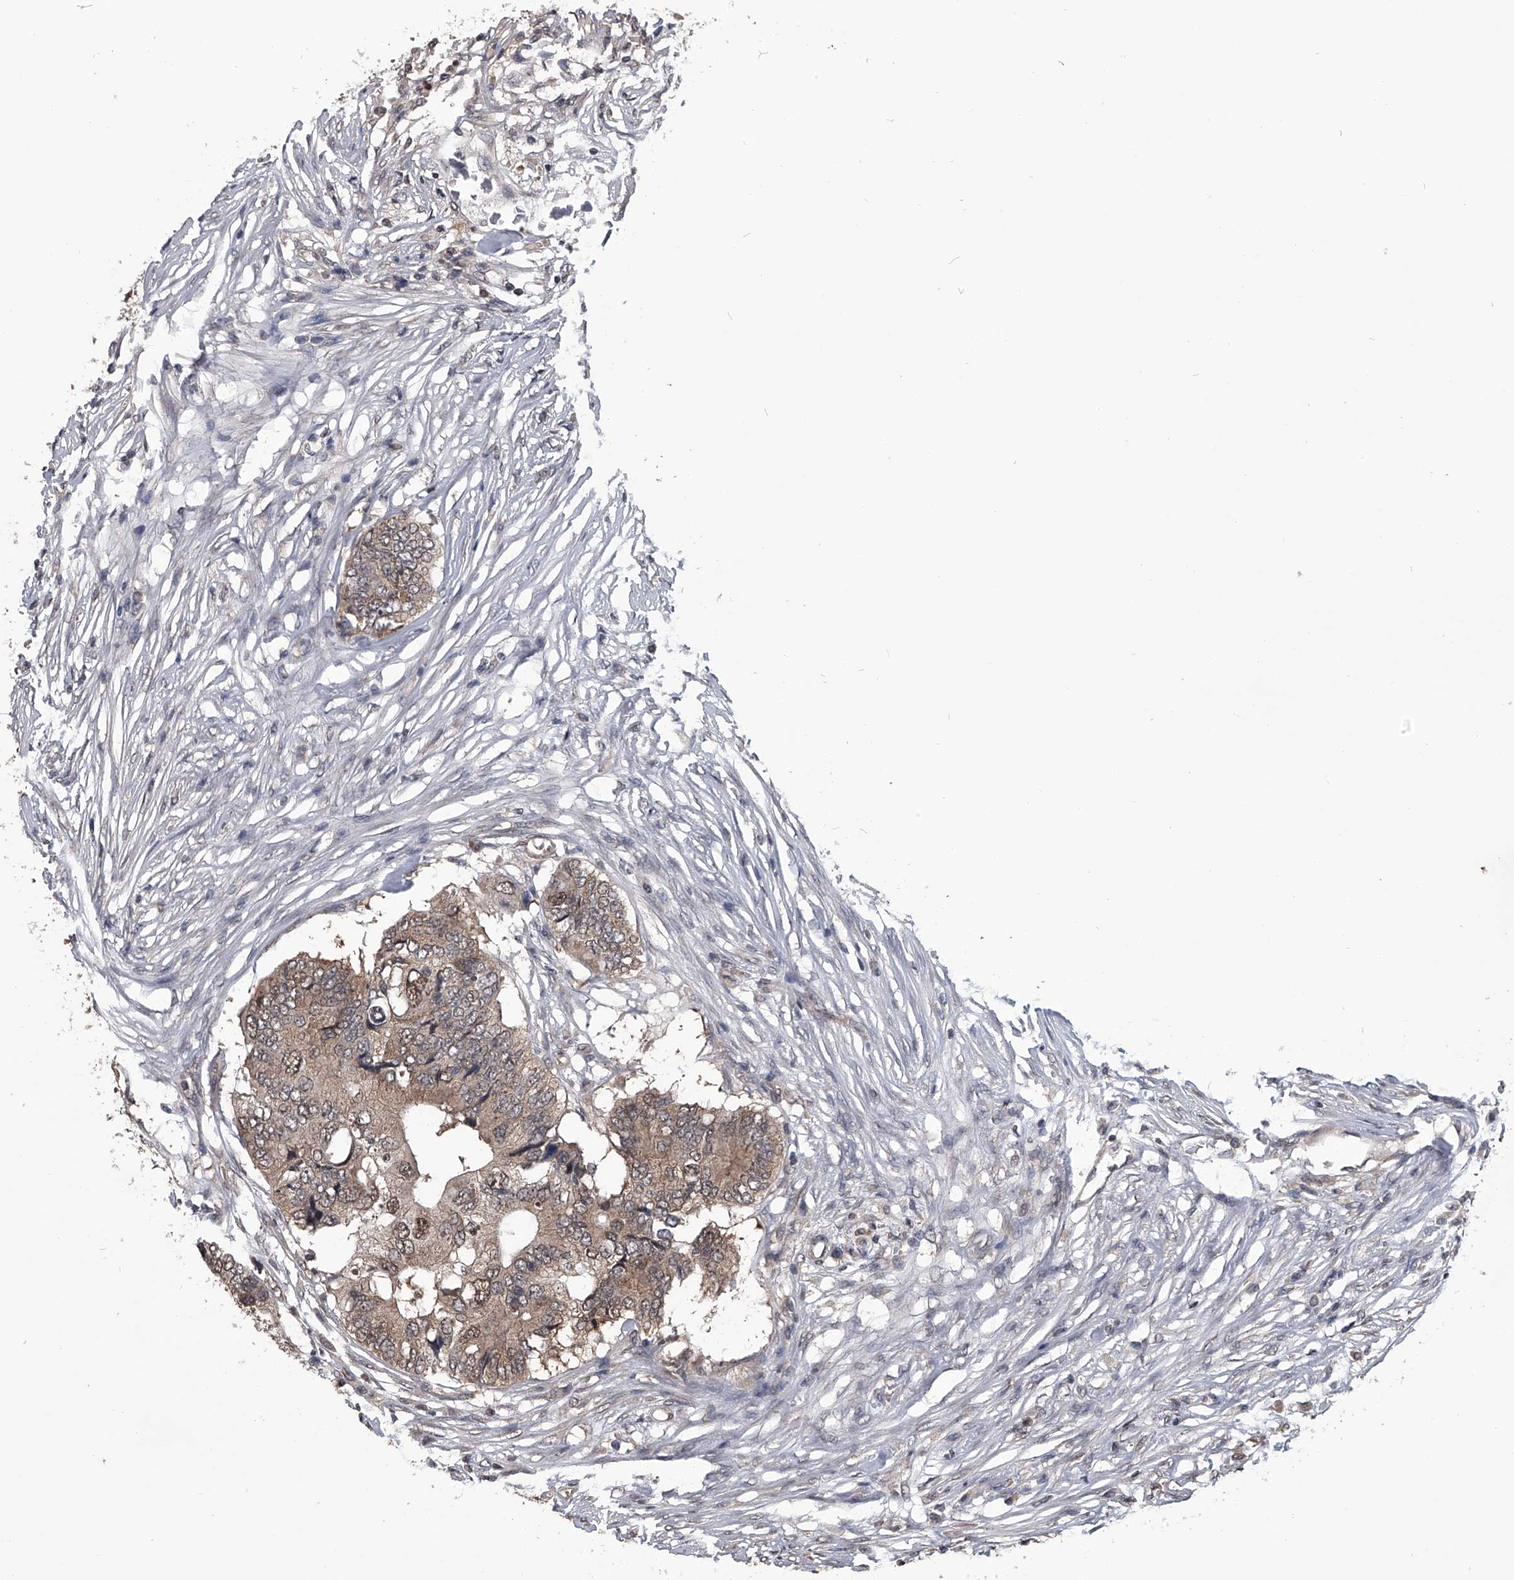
{"staining": {"intensity": "moderate", "quantity": ">75%", "location": "cytoplasmic/membranous,nuclear"}, "tissue": "colorectal cancer", "cell_type": "Tumor cells", "image_type": "cancer", "snomed": [{"axis": "morphology", "description": "Adenocarcinoma, NOS"}, {"axis": "topography", "description": "Colon"}], "caption": "DAB (3,3'-diaminobenzidine) immunohistochemical staining of human colorectal cancer shows moderate cytoplasmic/membranous and nuclear protein expression in approximately >75% of tumor cells.", "gene": "TSNAX", "patient": {"sex": "male", "age": 71}}